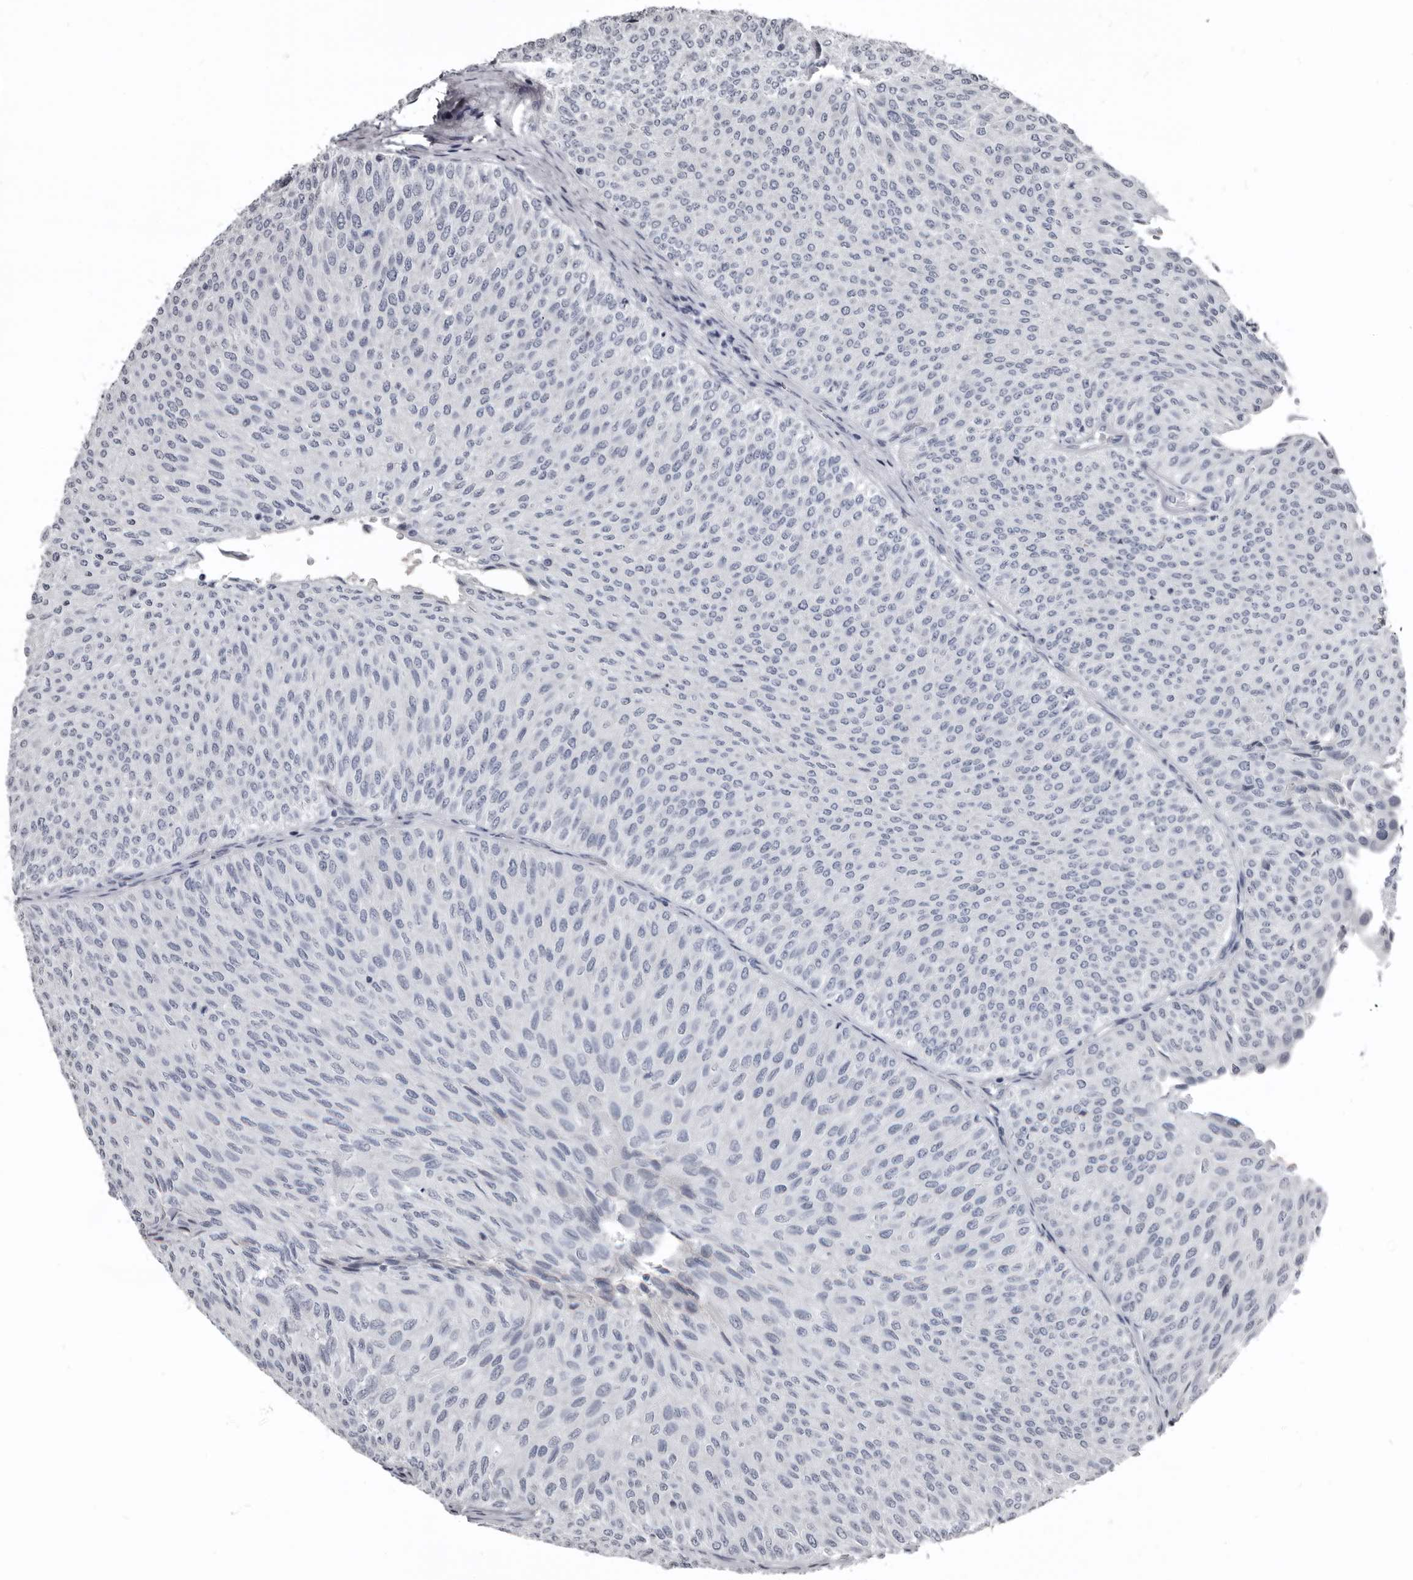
{"staining": {"intensity": "negative", "quantity": "none", "location": "none"}, "tissue": "urothelial cancer", "cell_type": "Tumor cells", "image_type": "cancer", "snomed": [{"axis": "morphology", "description": "Urothelial carcinoma, Low grade"}, {"axis": "topography", "description": "Urinary bladder"}], "caption": "The image reveals no staining of tumor cells in urothelial cancer.", "gene": "GREB1", "patient": {"sex": "male", "age": 78}}